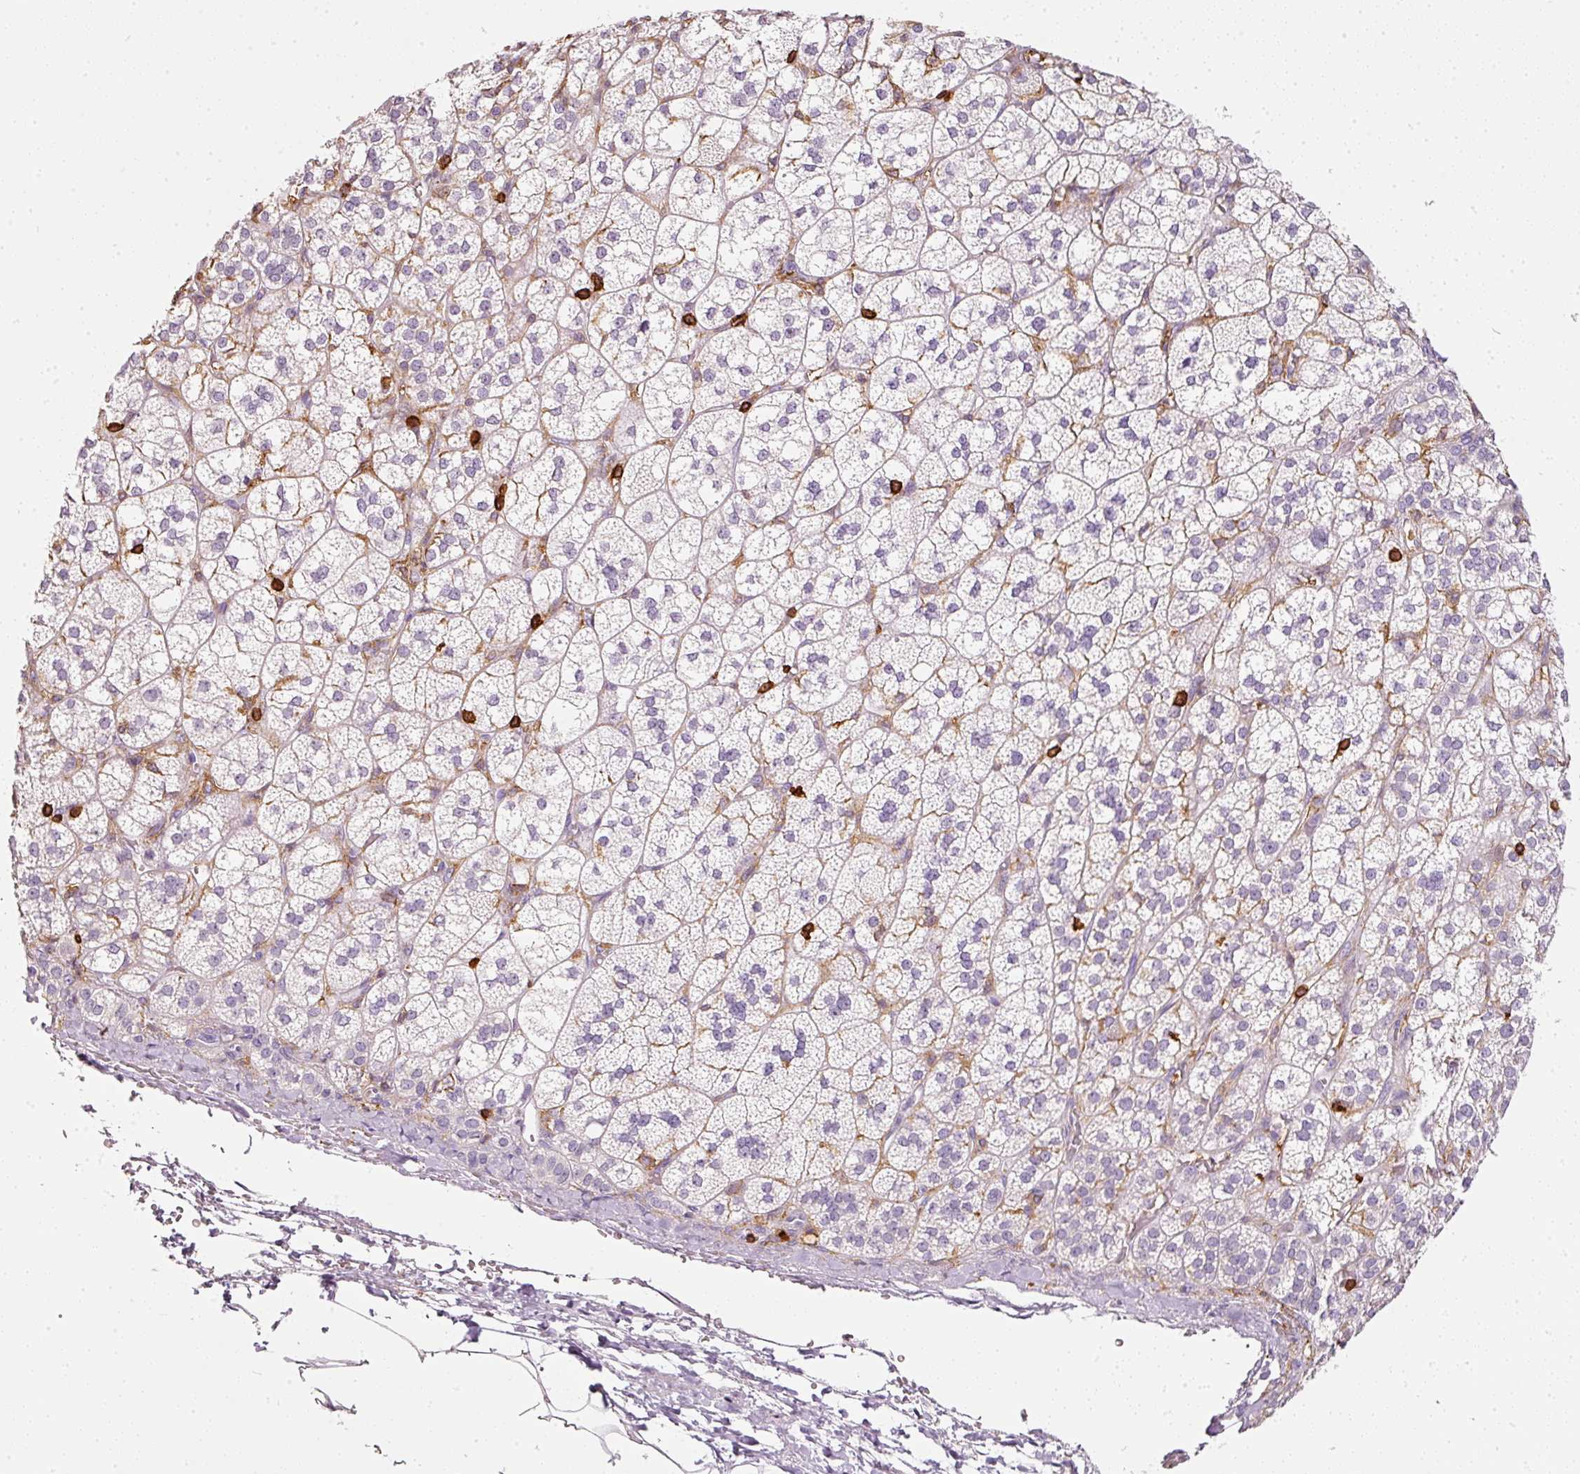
{"staining": {"intensity": "negative", "quantity": "none", "location": "none"}, "tissue": "adrenal gland", "cell_type": "Glandular cells", "image_type": "normal", "snomed": [{"axis": "morphology", "description": "Normal tissue, NOS"}, {"axis": "topography", "description": "Adrenal gland"}], "caption": "Immunohistochemistry (IHC) image of unremarkable adrenal gland: adrenal gland stained with DAB displays no significant protein expression in glandular cells. (Stains: DAB (3,3'-diaminobenzidine) immunohistochemistry with hematoxylin counter stain, Microscopy: brightfield microscopy at high magnification).", "gene": "EVL", "patient": {"sex": "female", "age": 60}}